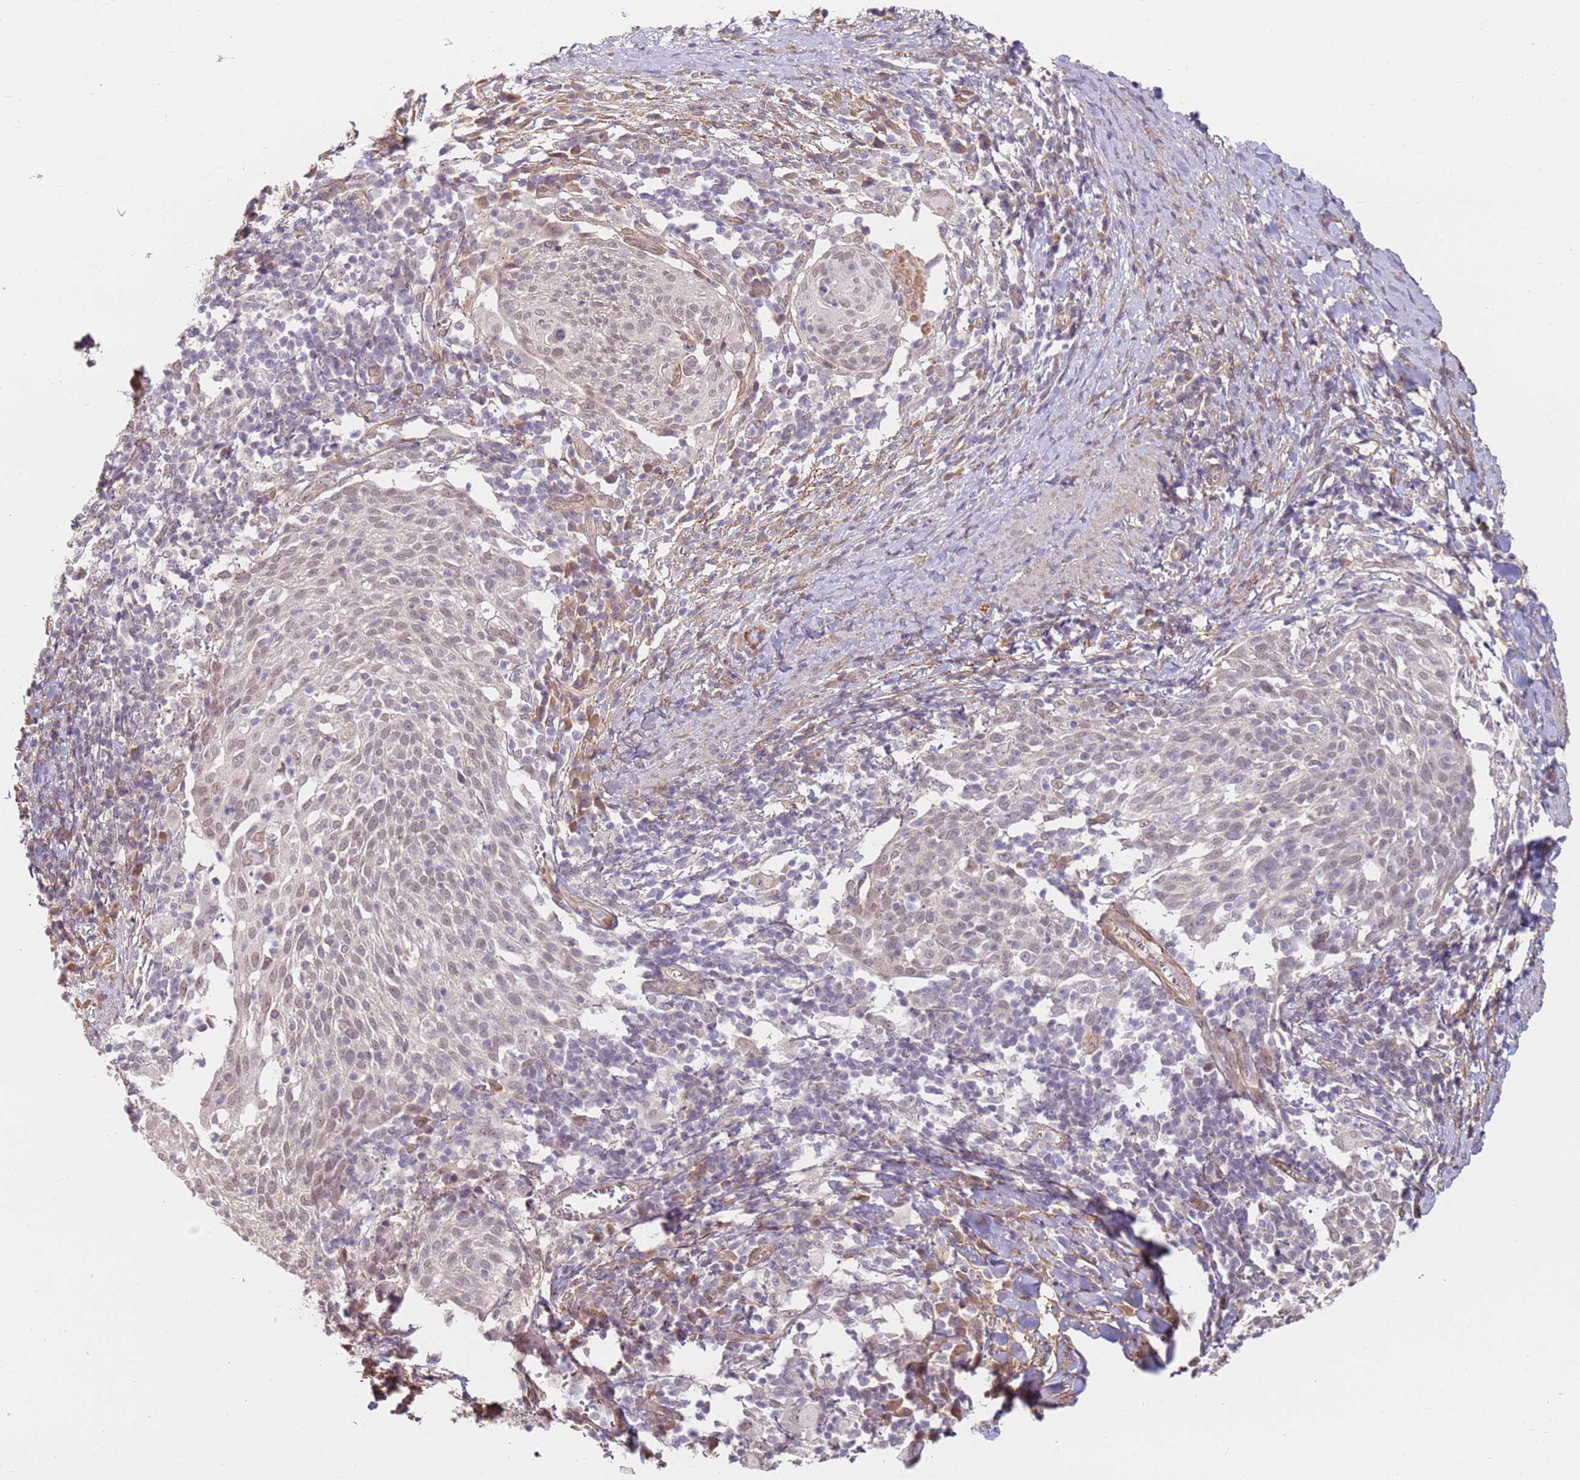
{"staining": {"intensity": "weak", "quantity": "25%-75%", "location": "cytoplasmic/membranous"}, "tissue": "cervical cancer", "cell_type": "Tumor cells", "image_type": "cancer", "snomed": [{"axis": "morphology", "description": "Squamous cell carcinoma, NOS"}, {"axis": "topography", "description": "Cervix"}], "caption": "Cervical cancer (squamous cell carcinoma) tissue exhibits weak cytoplasmic/membranous staining in about 25%-75% of tumor cells, visualized by immunohistochemistry.", "gene": "WDR93", "patient": {"sex": "female", "age": 52}}